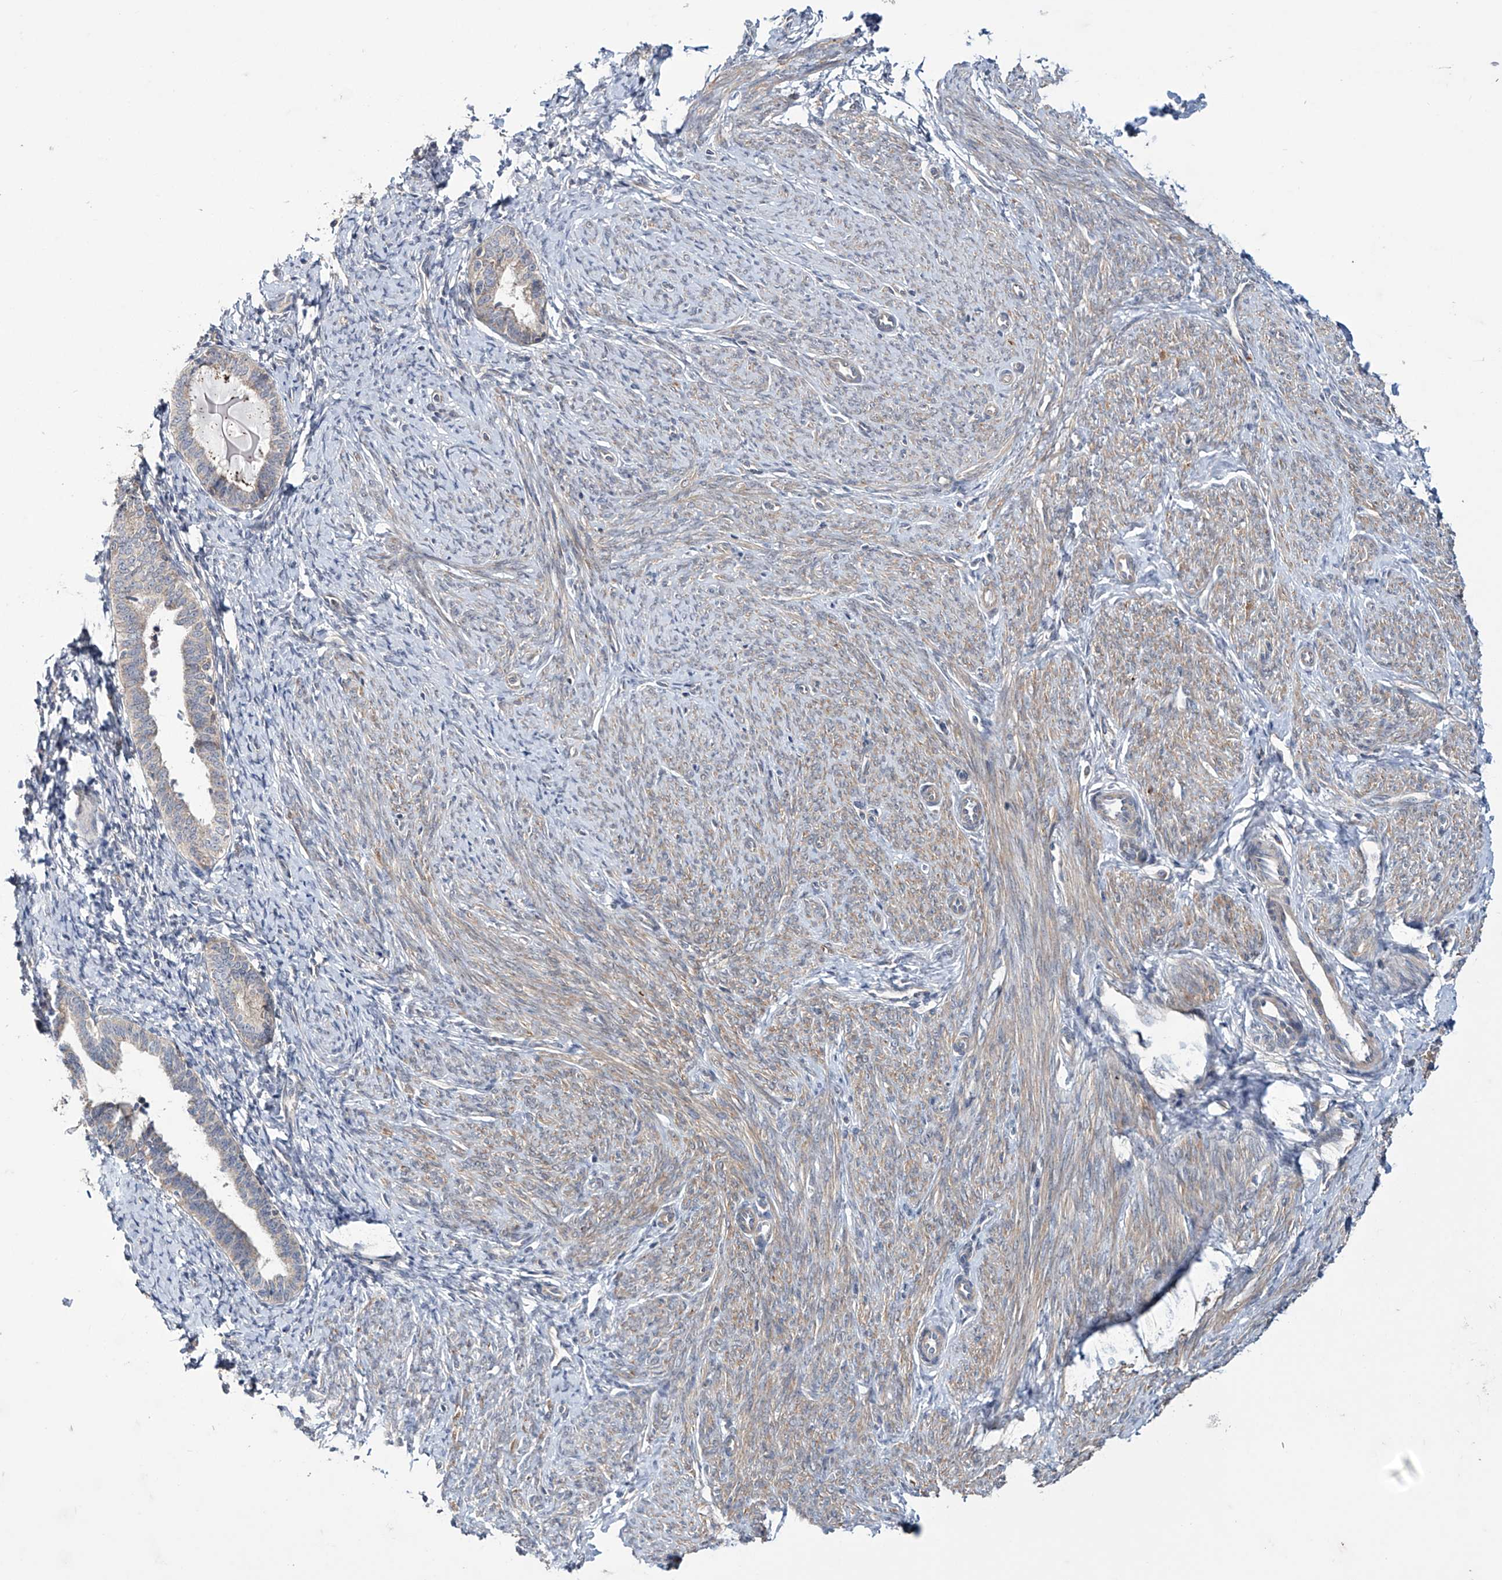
{"staining": {"intensity": "negative", "quantity": "none", "location": "none"}, "tissue": "endometrium", "cell_type": "Cells in endometrial stroma", "image_type": "normal", "snomed": [{"axis": "morphology", "description": "Normal tissue, NOS"}, {"axis": "topography", "description": "Endometrium"}], "caption": "This is an immunohistochemistry (IHC) photomicrograph of normal human endometrium. There is no positivity in cells in endometrial stroma.", "gene": "TRIM60", "patient": {"sex": "female", "age": 72}}